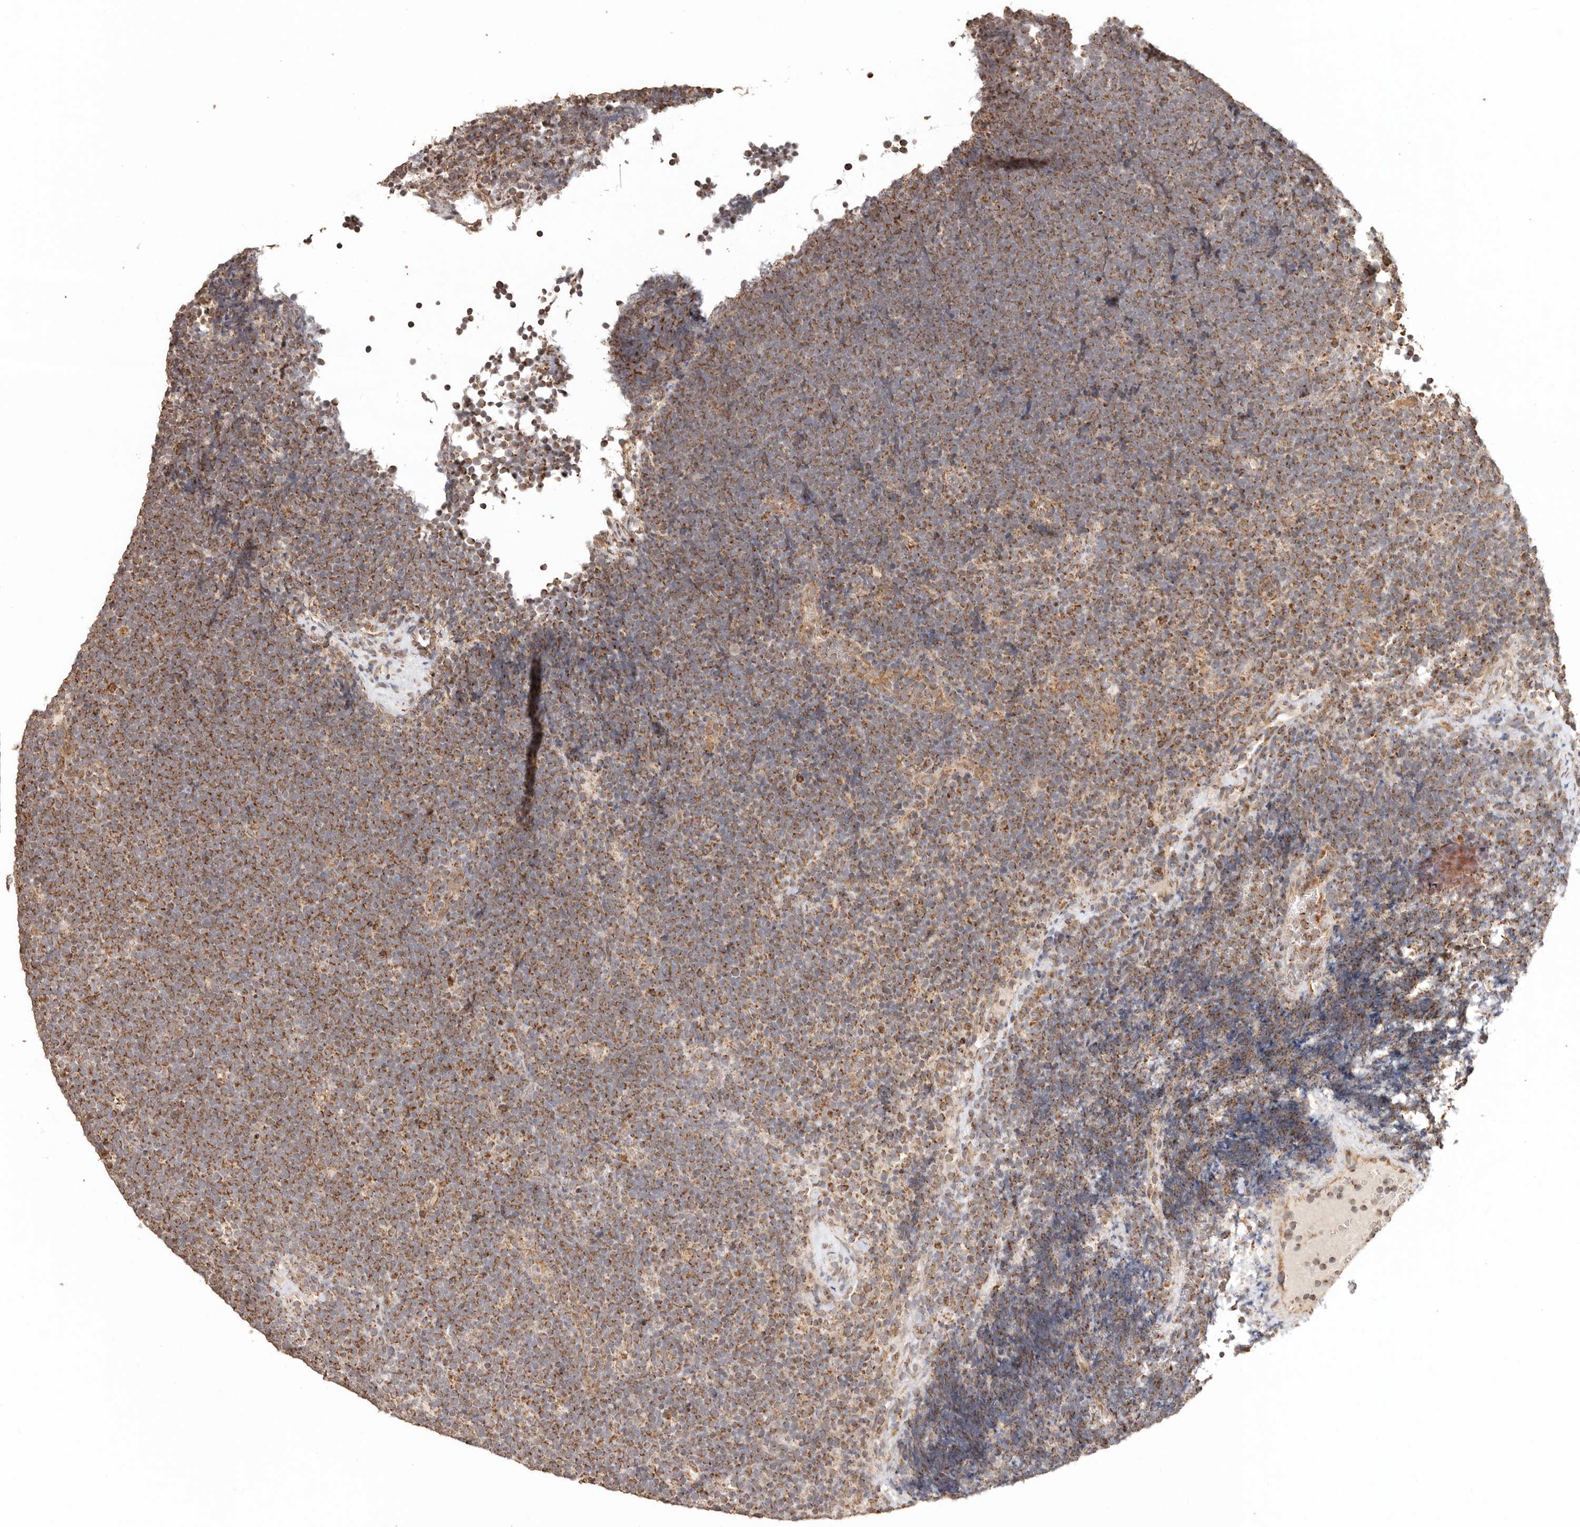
{"staining": {"intensity": "moderate", "quantity": ">75%", "location": "cytoplasmic/membranous"}, "tissue": "lymphoma", "cell_type": "Tumor cells", "image_type": "cancer", "snomed": [{"axis": "morphology", "description": "Malignant lymphoma, non-Hodgkin's type, High grade"}, {"axis": "topography", "description": "Lymph node"}], "caption": "IHC staining of high-grade malignant lymphoma, non-Hodgkin's type, which shows medium levels of moderate cytoplasmic/membranous positivity in approximately >75% of tumor cells indicating moderate cytoplasmic/membranous protein expression. The staining was performed using DAB (3,3'-diaminobenzidine) (brown) for protein detection and nuclei were counterstained in hematoxylin (blue).", "gene": "NDUFB11", "patient": {"sex": "male", "age": 13}}